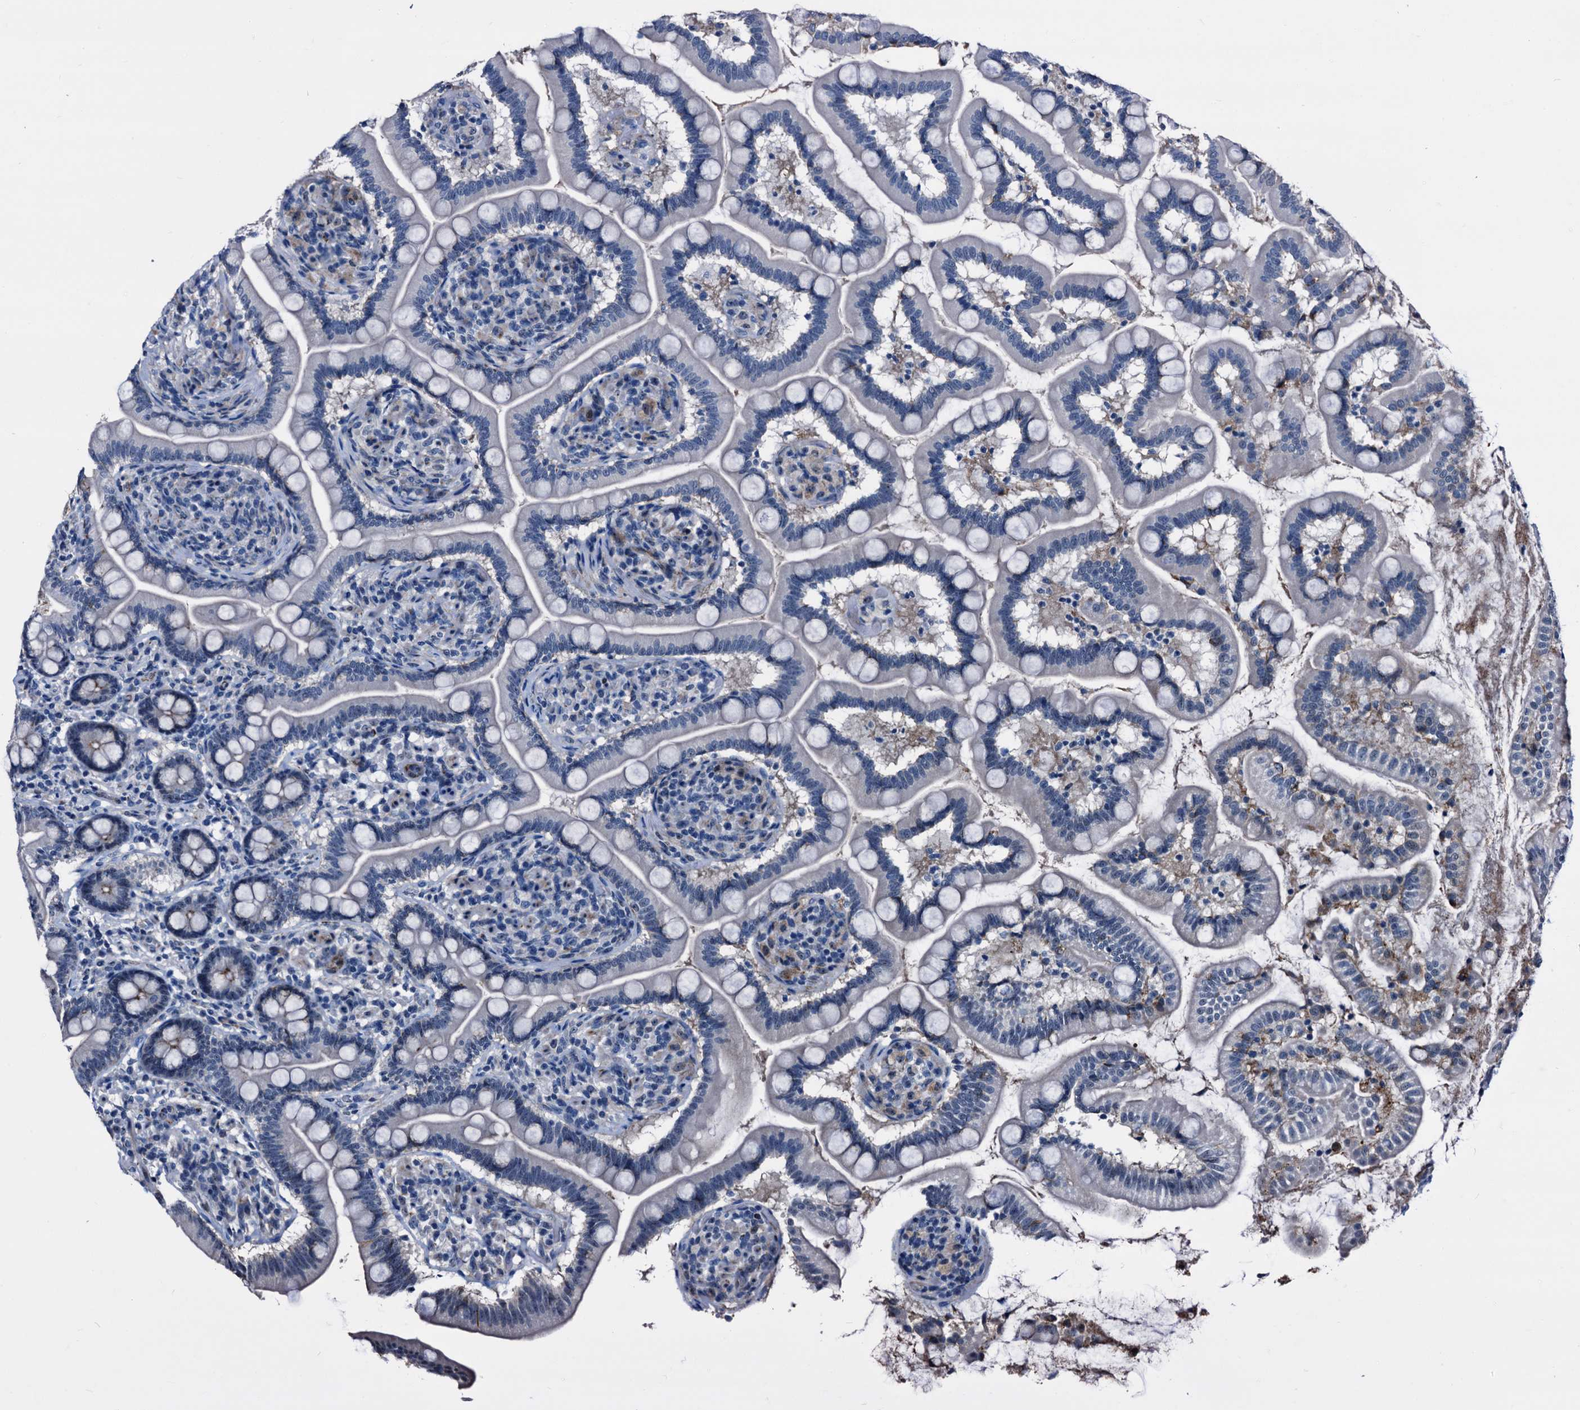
{"staining": {"intensity": "moderate", "quantity": "<25%", "location": "nuclear"}, "tissue": "small intestine", "cell_type": "Glandular cells", "image_type": "normal", "snomed": [{"axis": "morphology", "description": "Normal tissue, NOS"}, {"axis": "topography", "description": "Small intestine"}], "caption": "High-magnification brightfield microscopy of unremarkable small intestine stained with DAB (brown) and counterstained with hematoxylin (blue). glandular cells exhibit moderate nuclear positivity is identified in about<25% of cells.", "gene": "EMG1", "patient": {"sex": "female", "age": 64}}